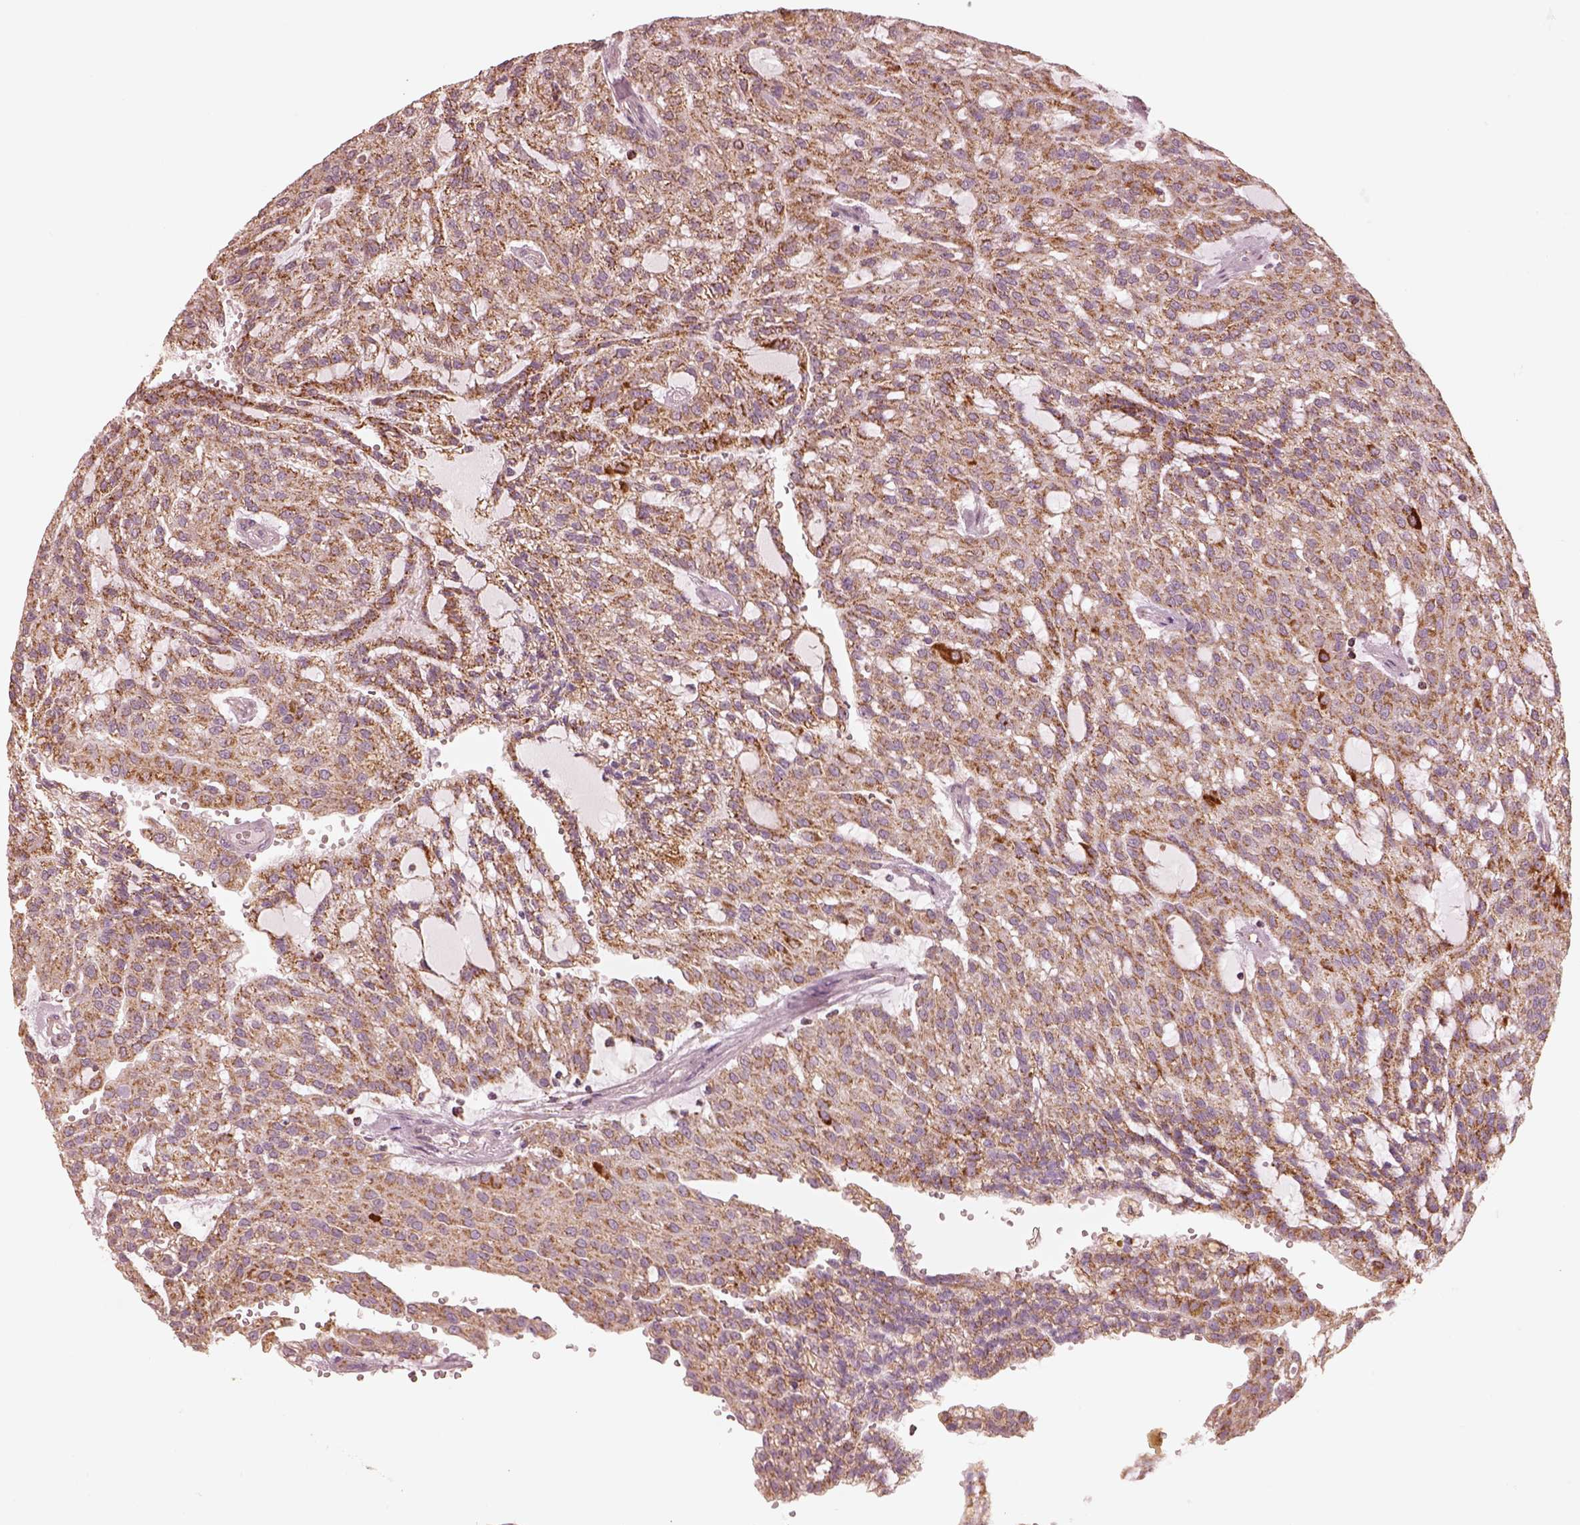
{"staining": {"intensity": "strong", "quantity": ">75%", "location": "cytoplasmic/membranous"}, "tissue": "renal cancer", "cell_type": "Tumor cells", "image_type": "cancer", "snomed": [{"axis": "morphology", "description": "Adenocarcinoma, NOS"}, {"axis": "topography", "description": "Kidney"}], "caption": "Renal cancer stained for a protein shows strong cytoplasmic/membranous positivity in tumor cells.", "gene": "ENTPD6", "patient": {"sex": "male", "age": 63}}